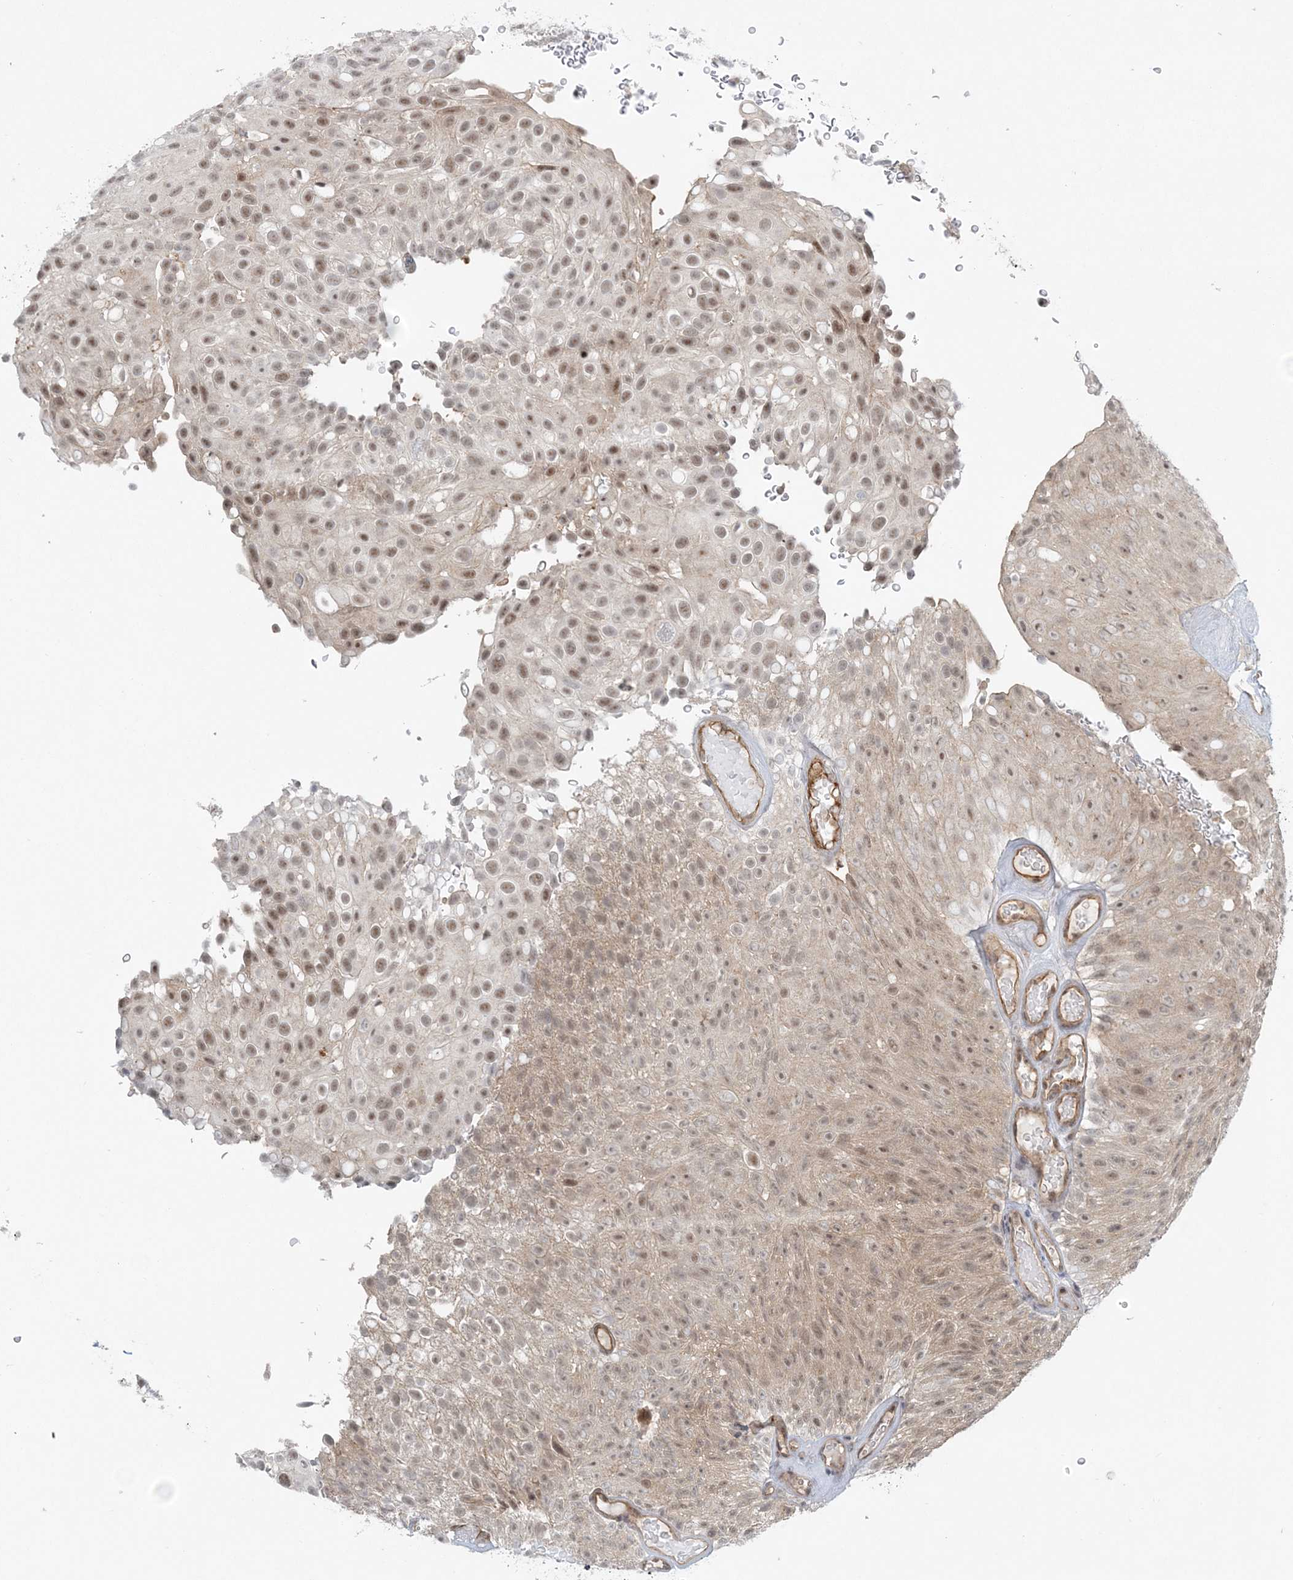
{"staining": {"intensity": "moderate", "quantity": "25%-75%", "location": "nuclear"}, "tissue": "urothelial cancer", "cell_type": "Tumor cells", "image_type": "cancer", "snomed": [{"axis": "morphology", "description": "Urothelial carcinoma, Low grade"}, {"axis": "topography", "description": "Urinary bladder"}], "caption": "A medium amount of moderate nuclear expression is present in approximately 25%-75% of tumor cells in urothelial cancer tissue. (DAB IHC, brown staining for protein, blue staining for nuclei).", "gene": "ATP11A", "patient": {"sex": "male", "age": 78}}